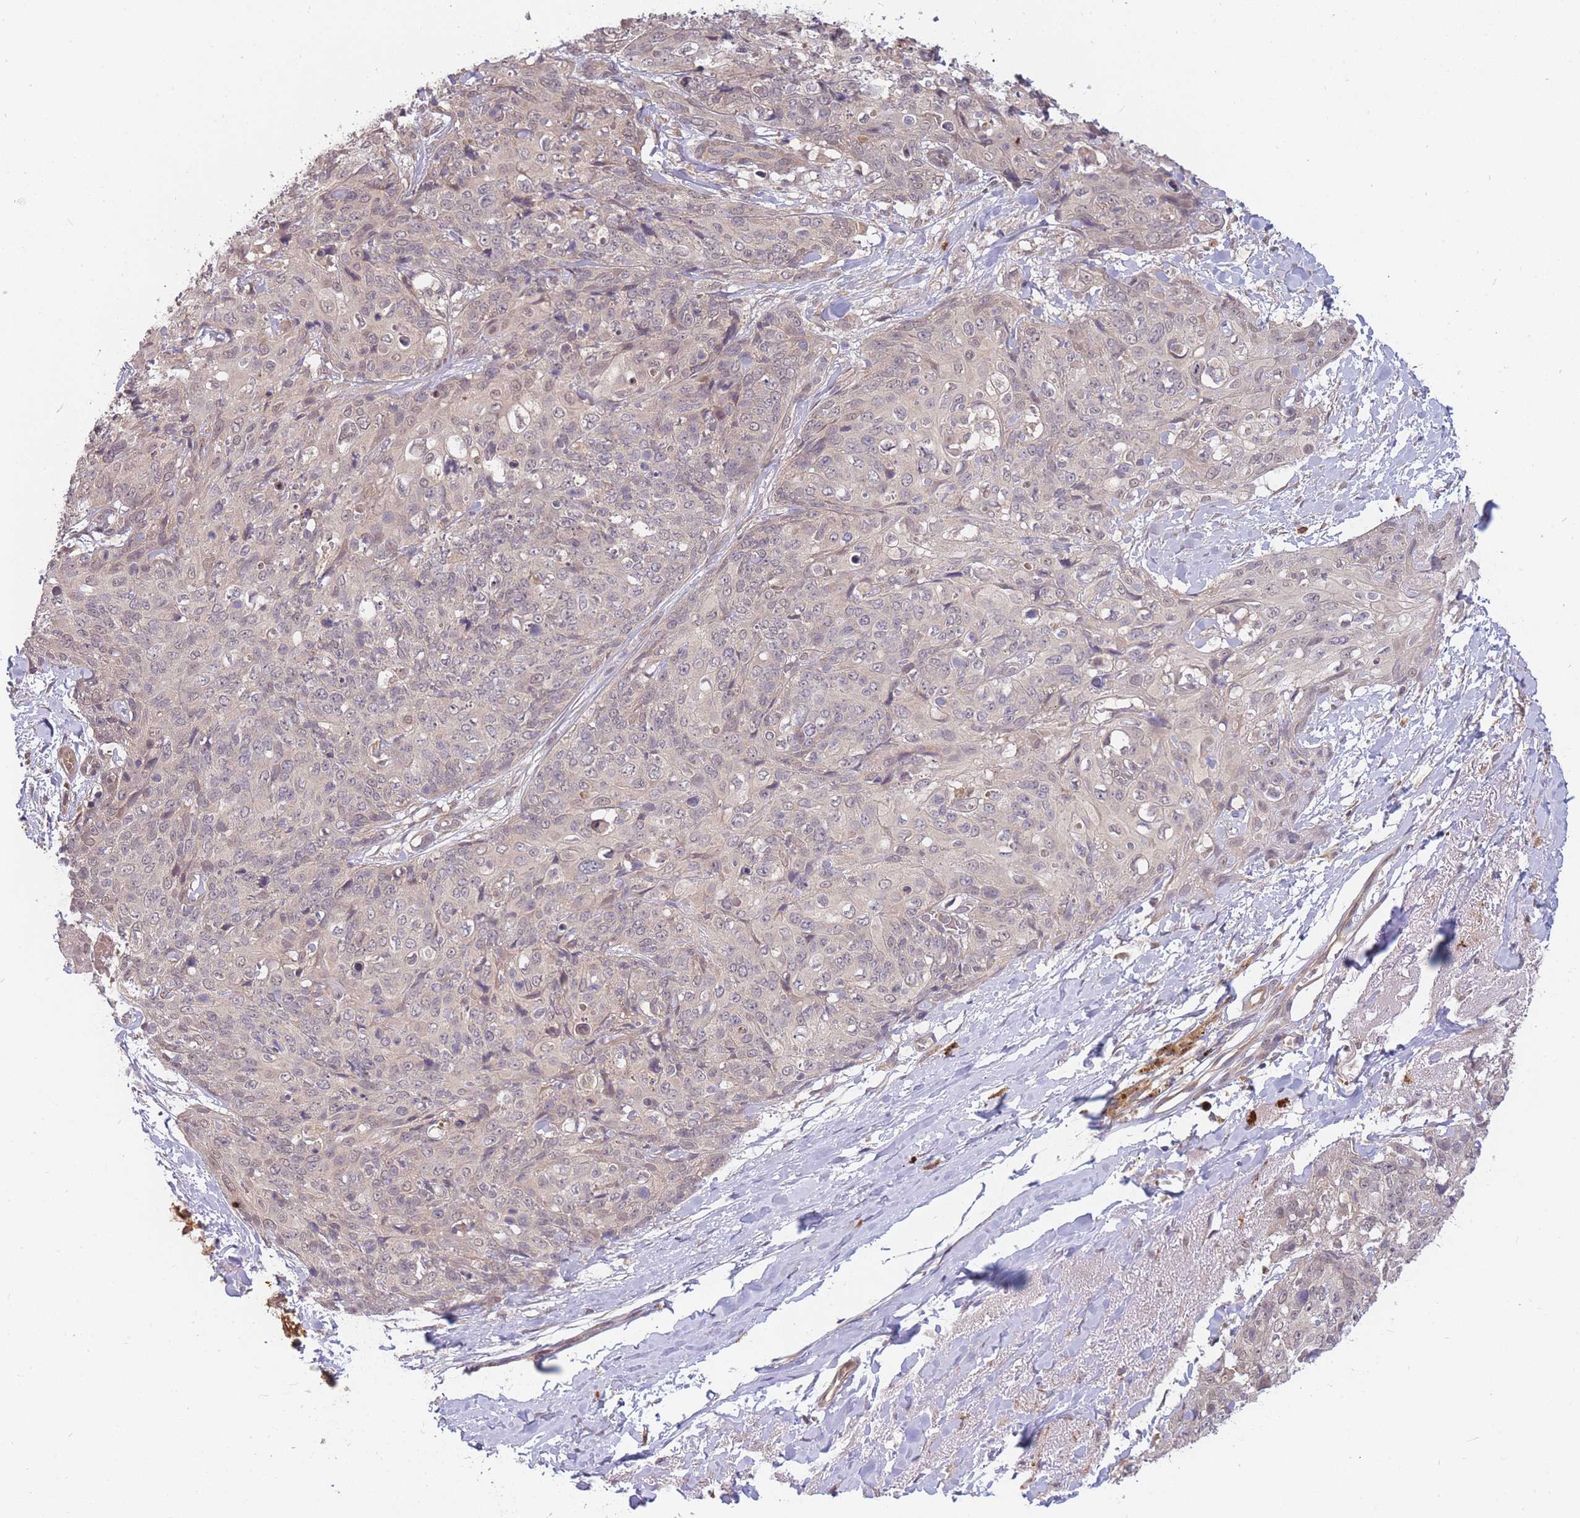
{"staining": {"intensity": "weak", "quantity": "<25%", "location": "nuclear"}, "tissue": "skin cancer", "cell_type": "Tumor cells", "image_type": "cancer", "snomed": [{"axis": "morphology", "description": "Squamous cell carcinoma, NOS"}, {"axis": "topography", "description": "Skin"}, {"axis": "topography", "description": "Vulva"}], "caption": "IHC of human skin squamous cell carcinoma exhibits no staining in tumor cells. (Brightfield microscopy of DAB (3,3'-diaminobenzidine) immunohistochemistry (IHC) at high magnification).", "gene": "SMC6", "patient": {"sex": "female", "age": 85}}